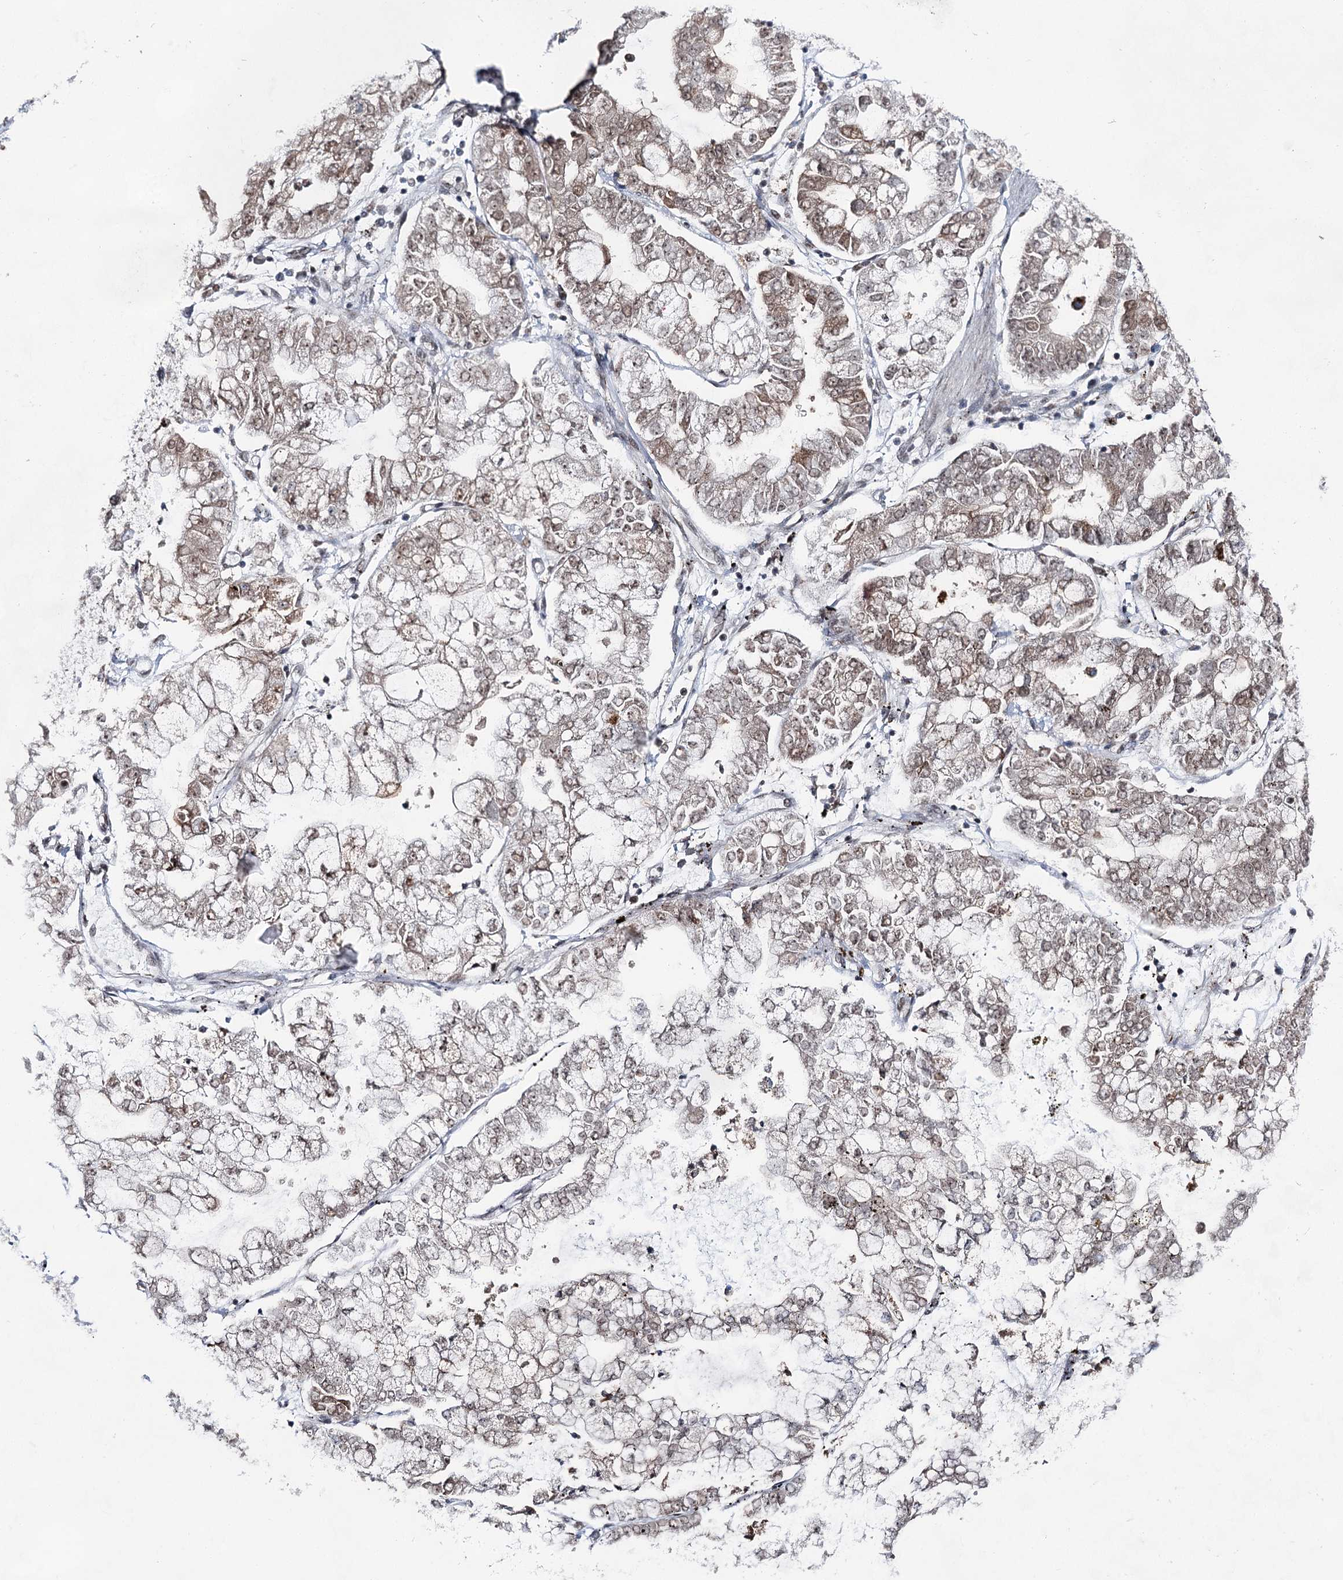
{"staining": {"intensity": "weak", "quantity": "25%-75%", "location": "cytoplasmic/membranous,nuclear"}, "tissue": "stomach cancer", "cell_type": "Tumor cells", "image_type": "cancer", "snomed": [{"axis": "morphology", "description": "Adenocarcinoma, NOS"}, {"axis": "topography", "description": "Stomach"}], "caption": "Stomach adenocarcinoma stained with a brown dye shows weak cytoplasmic/membranous and nuclear positive expression in approximately 25%-75% of tumor cells.", "gene": "ZCCHC8", "patient": {"sex": "male", "age": 76}}